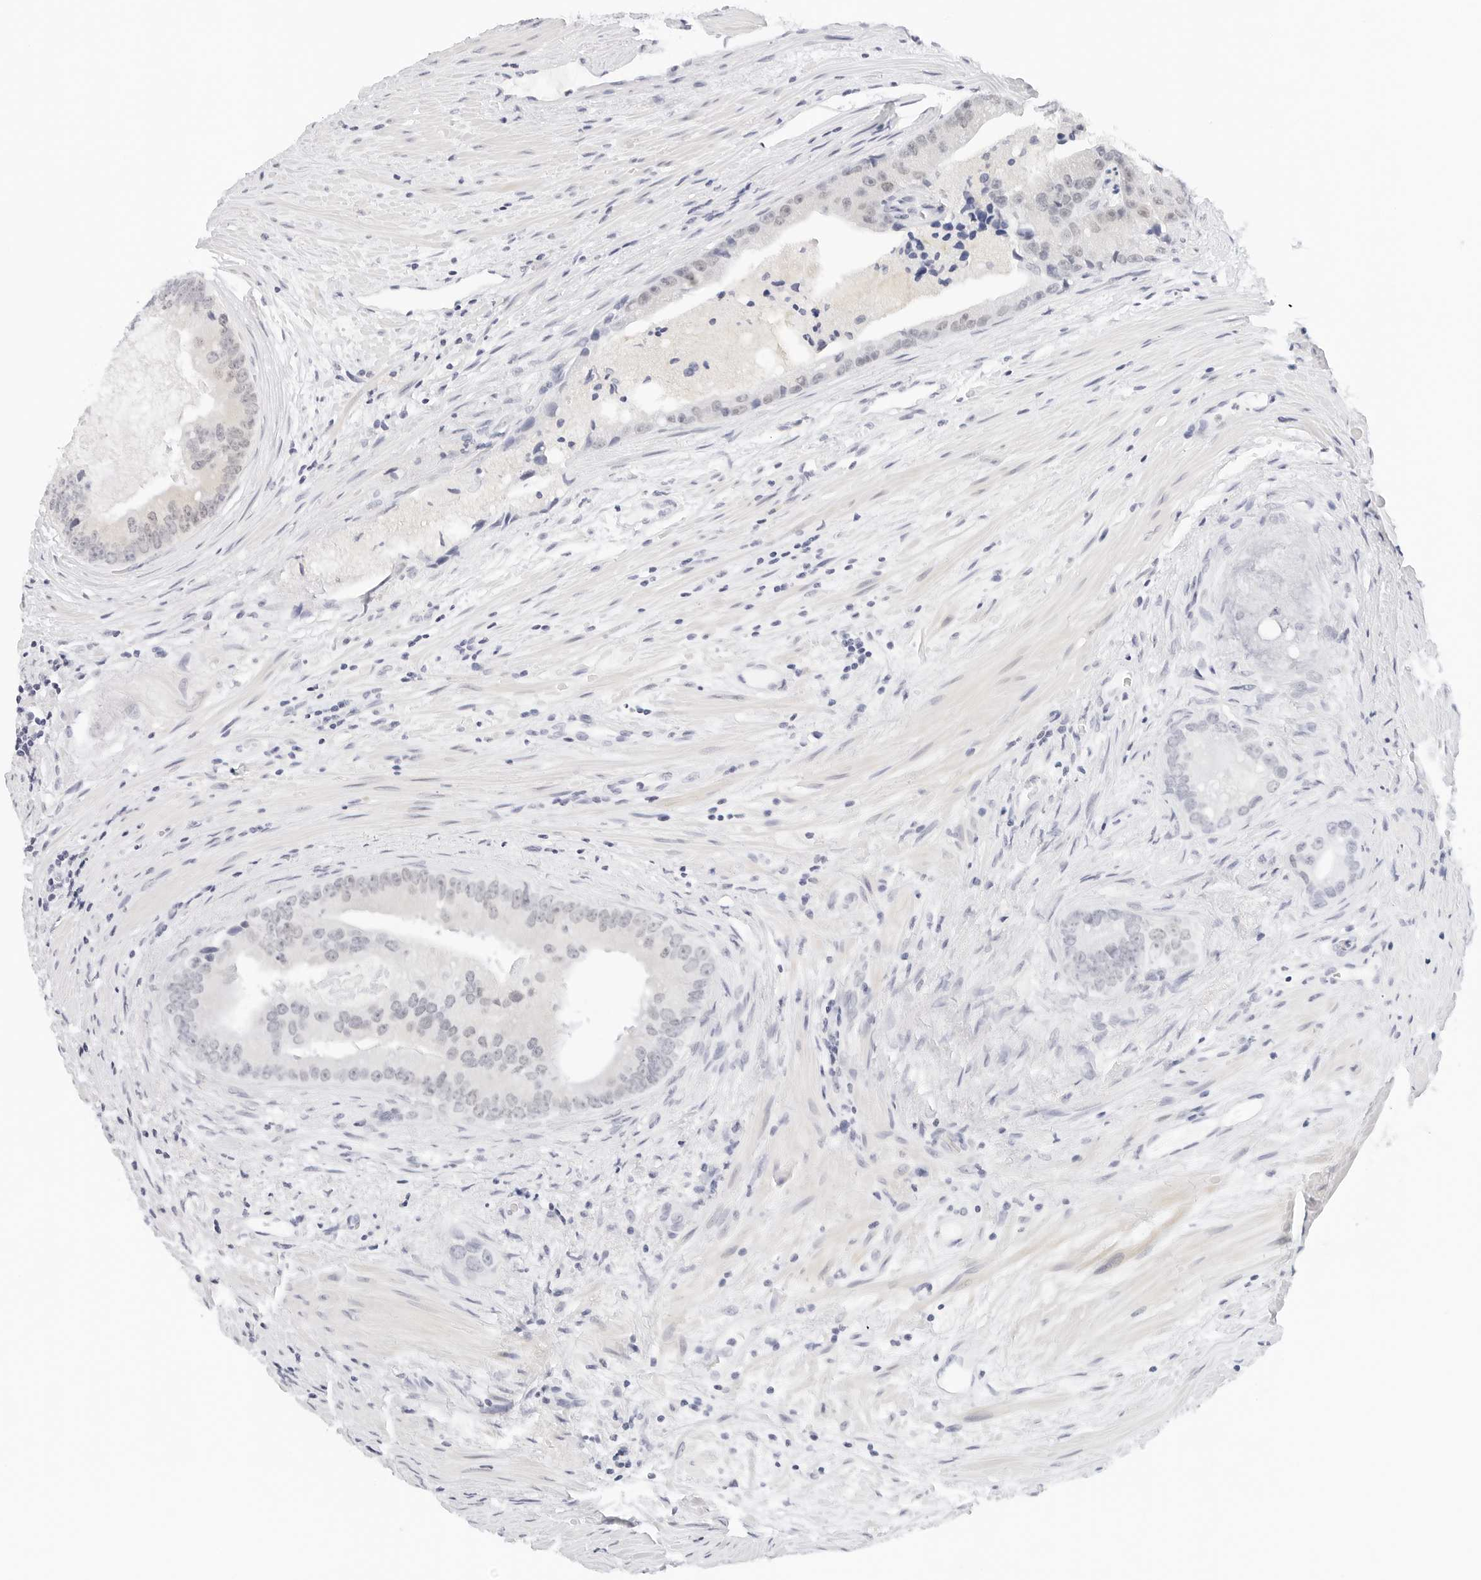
{"staining": {"intensity": "negative", "quantity": "none", "location": "none"}, "tissue": "prostate cancer", "cell_type": "Tumor cells", "image_type": "cancer", "snomed": [{"axis": "morphology", "description": "Adenocarcinoma, High grade"}, {"axis": "topography", "description": "Prostate"}], "caption": "Immunohistochemical staining of prostate high-grade adenocarcinoma displays no significant staining in tumor cells.", "gene": "CD22", "patient": {"sex": "male", "age": 70}}